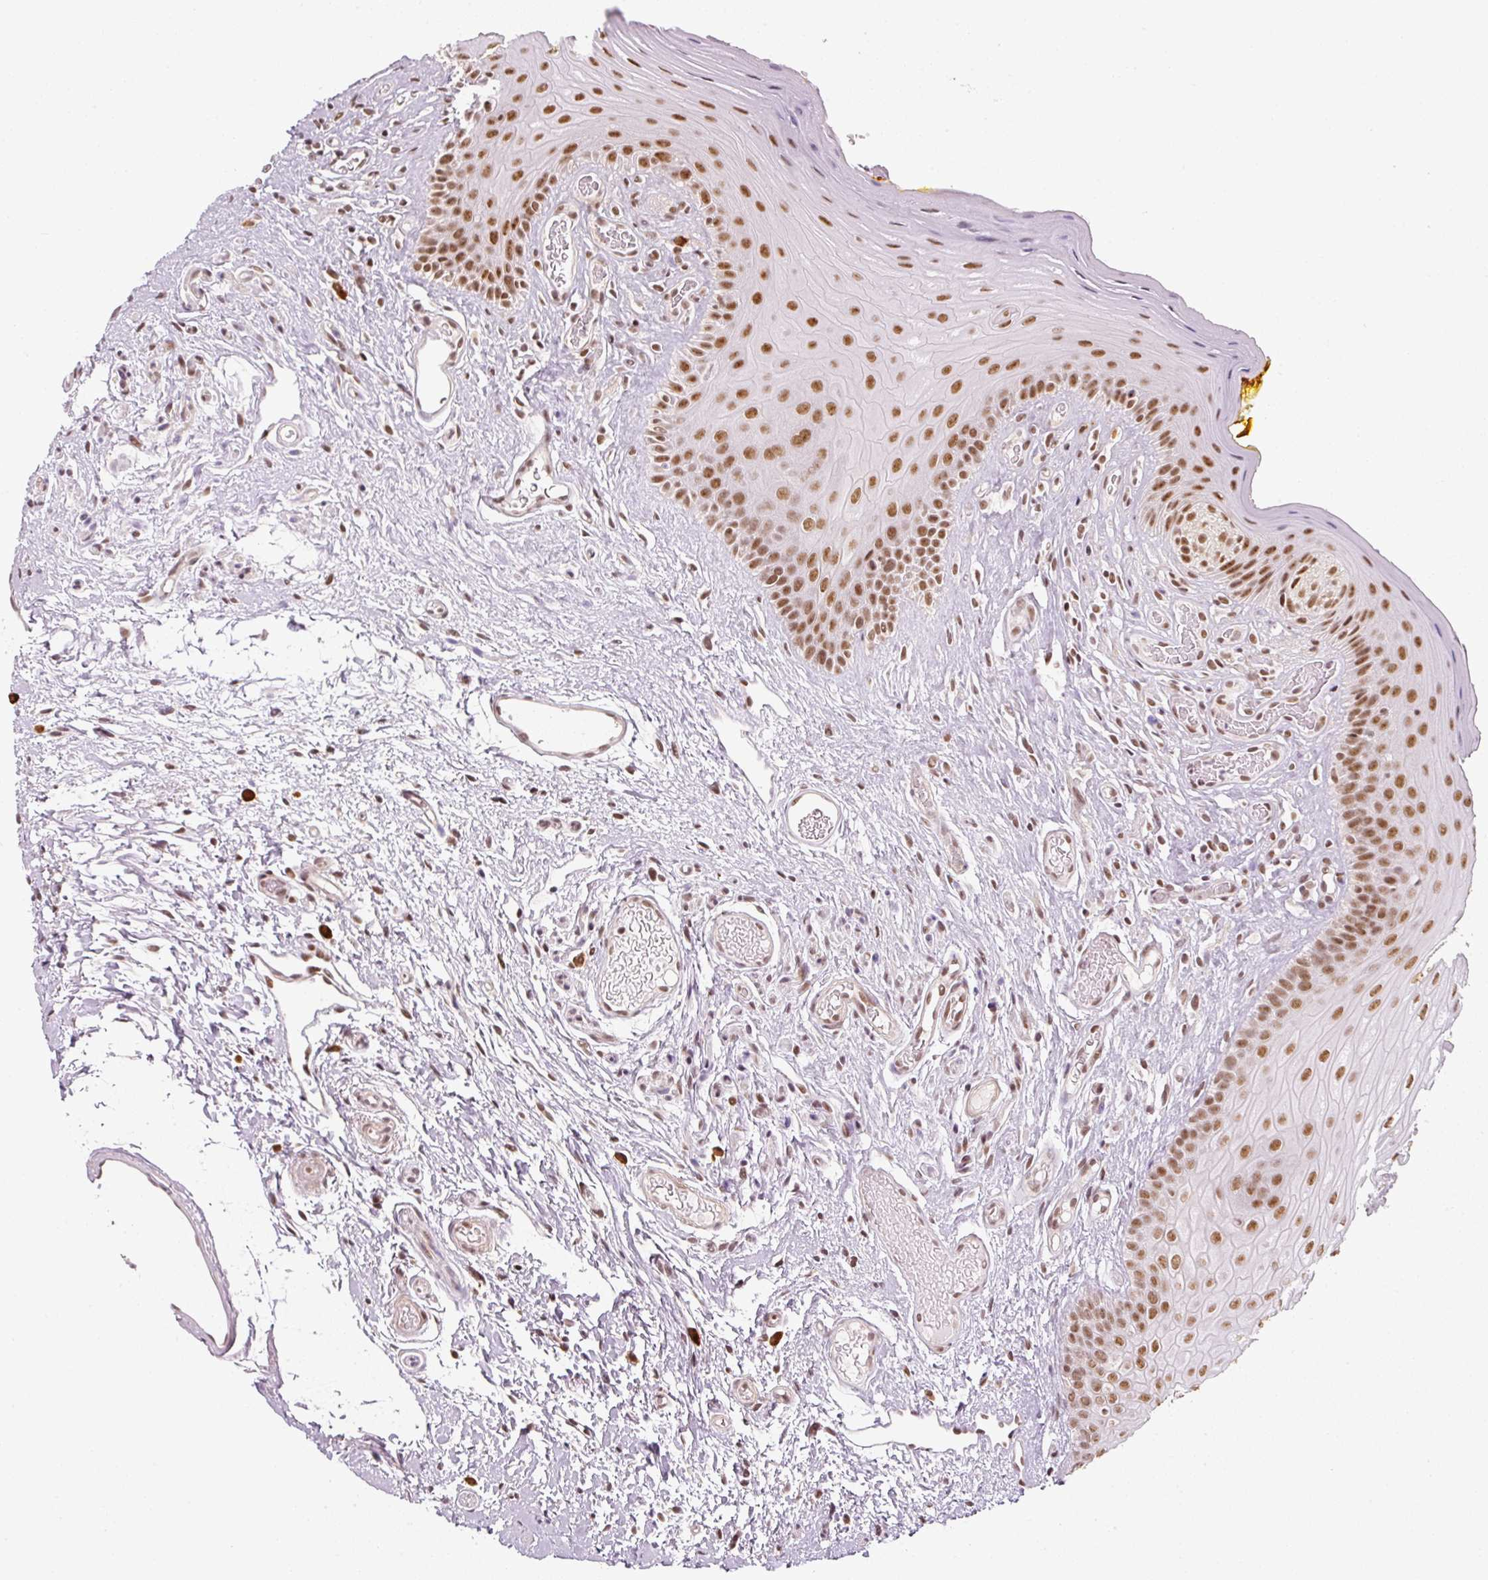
{"staining": {"intensity": "strong", "quantity": ">75%", "location": "nuclear"}, "tissue": "oral mucosa", "cell_type": "Squamous epithelial cells", "image_type": "normal", "snomed": [{"axis": "morphology", "description": "Normal tissue, NOS"}, {"axis": "topography", "description": "Oral tissue"}, {"axis": "topography", "description": "Tounge, NOS"}], "caption": "Protein staining of normal oral mucosa displays strong nuclear expression in about >75% of squamous epithelial cells.", "gene": "U2AF2", "patient": {"sex": "female", "age": 60}}